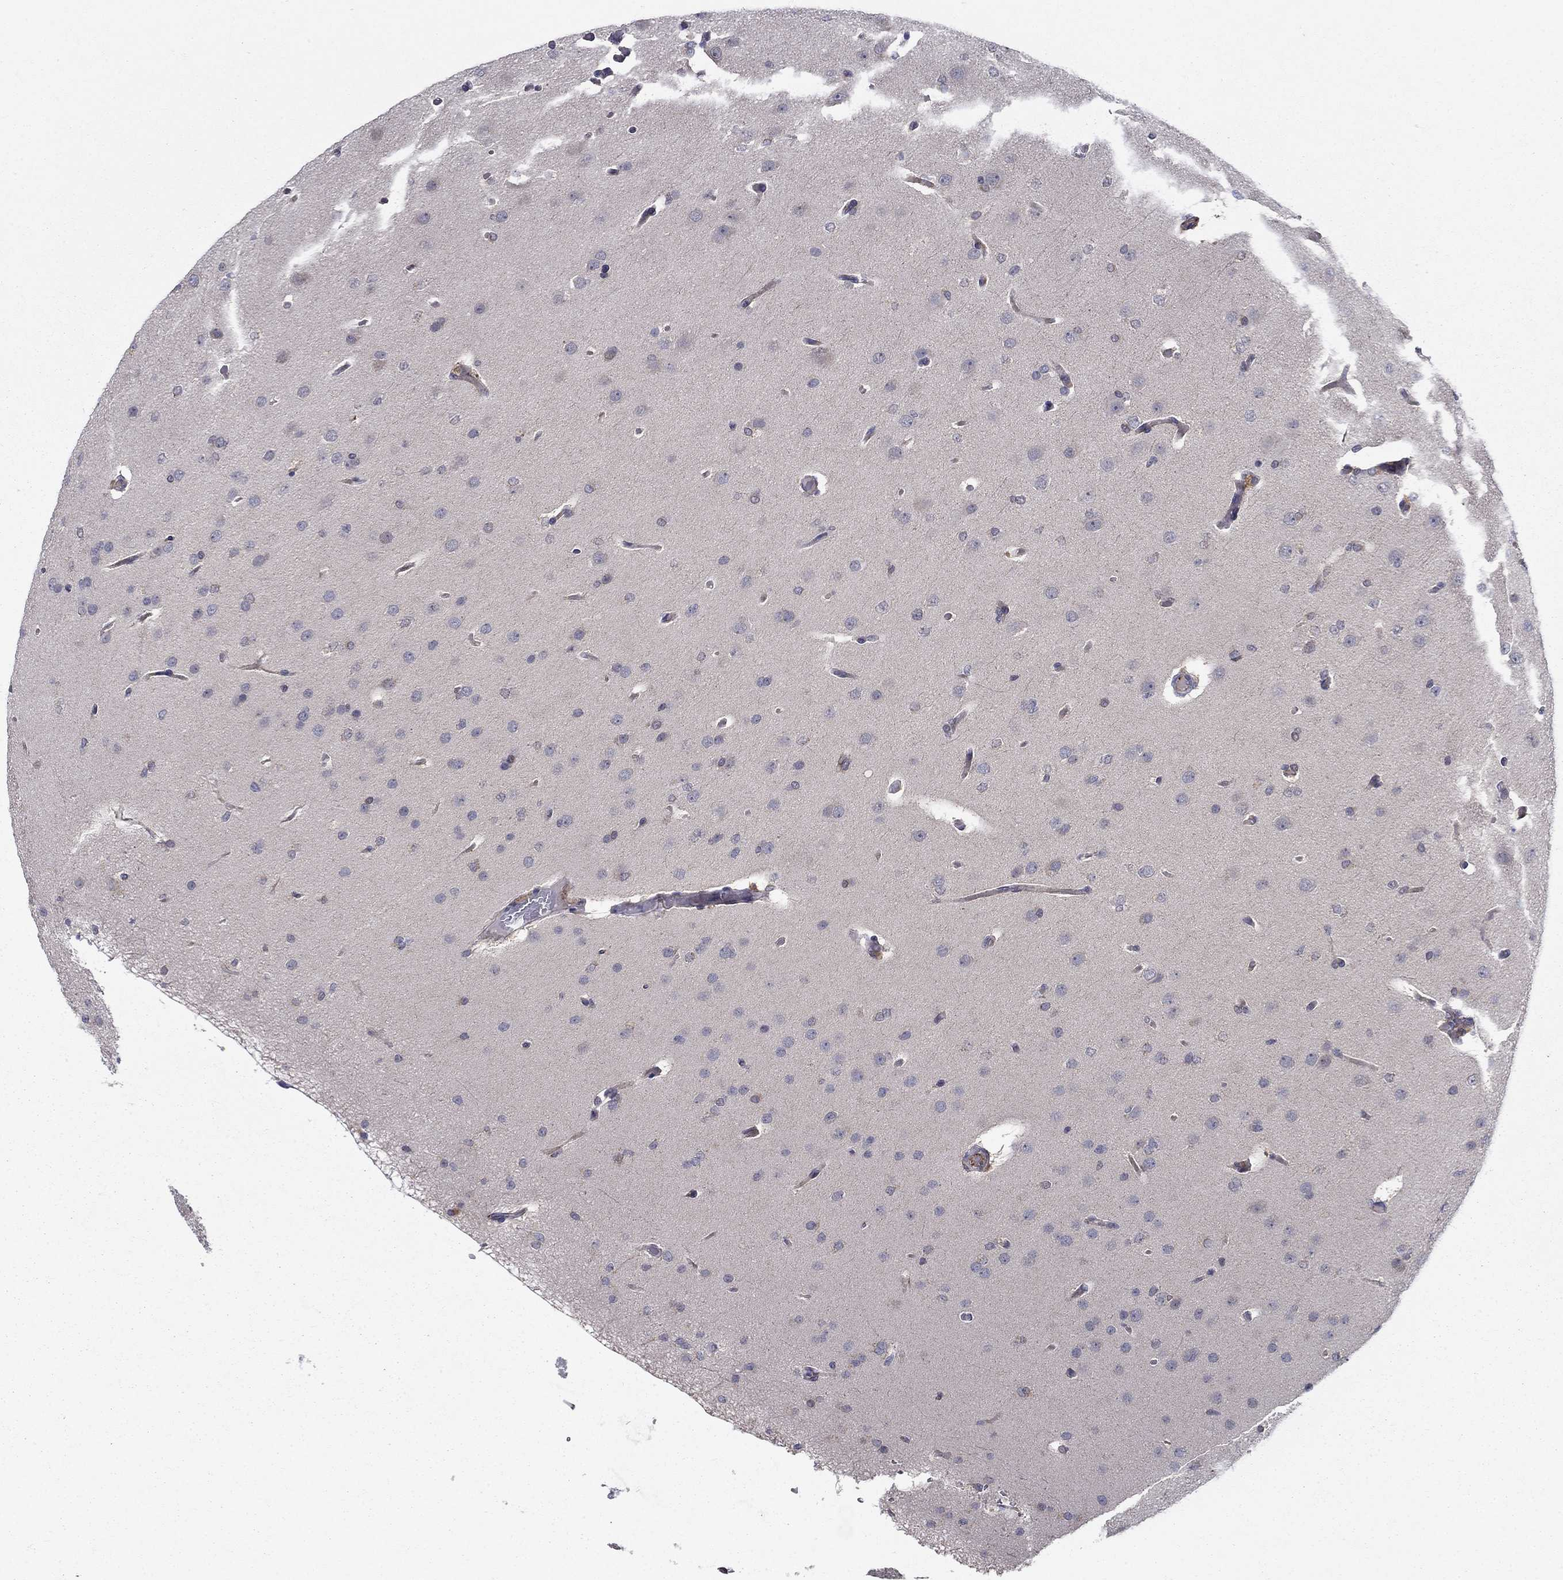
{"staining": {"intensity": "negative", "quantity": "none", "location": "none"}, "tissue": "glioma", "cell_type": "Tumor cells", "image_type": "cancer", "snomed": [{"axis": "morphology", "description": "Glioma, malignant, Low grade"}, {"axis": "topography", "description": "Brain"}], "caption": "Tumor cells show no significant expression in glioma. (DAB (3,3'-diaminobenzidine) IHC with hematoxylin counter stain).", "gene": "LACTB2", "patient": {"sex": "male", "age": 41}}